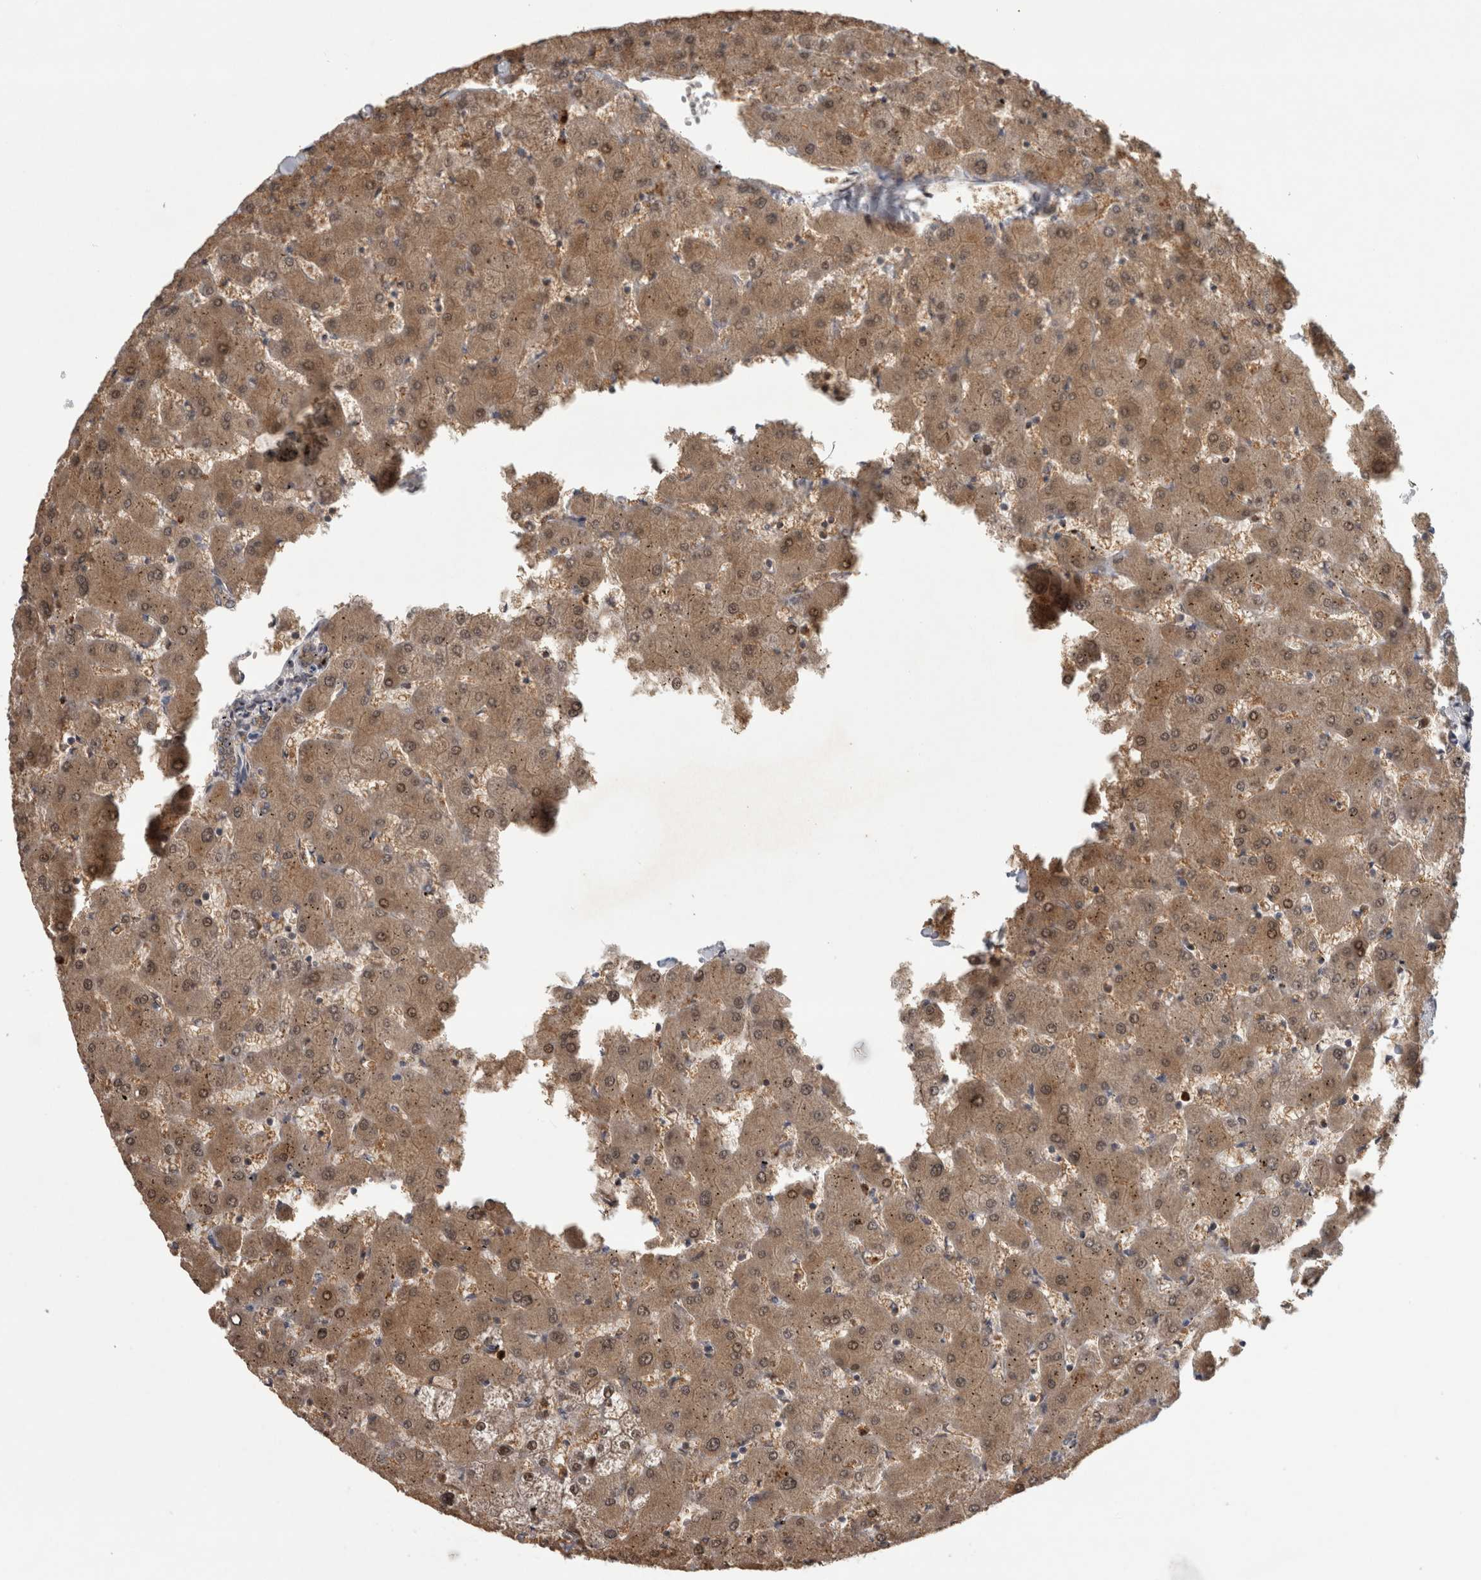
{"staining": {"intensity": "moderate", "quantity": ">75%", "location": "cytoplasmic/membranous"}, "tissue": "liver", "cell_type": "Cholangiocytes", "image_type": "normal", "snomed": [{"axis": "morphology", "description": "Normal tissue, NOS"}, {"axis": "topography", "description": "Liver"}], "caption": "Immunohistochemistry (DAB (3,3'-diaminobenzidine)) staining of unremarkable human liver demonstrates moderate cytoplasmic/membranous protein positivity in about >75% of cholangiocytes. Ihc stains the protein in brown and the nuclei are stained blue.", "gene": "TRMT61B", "patient": {"sex": "female", "age": 63}}